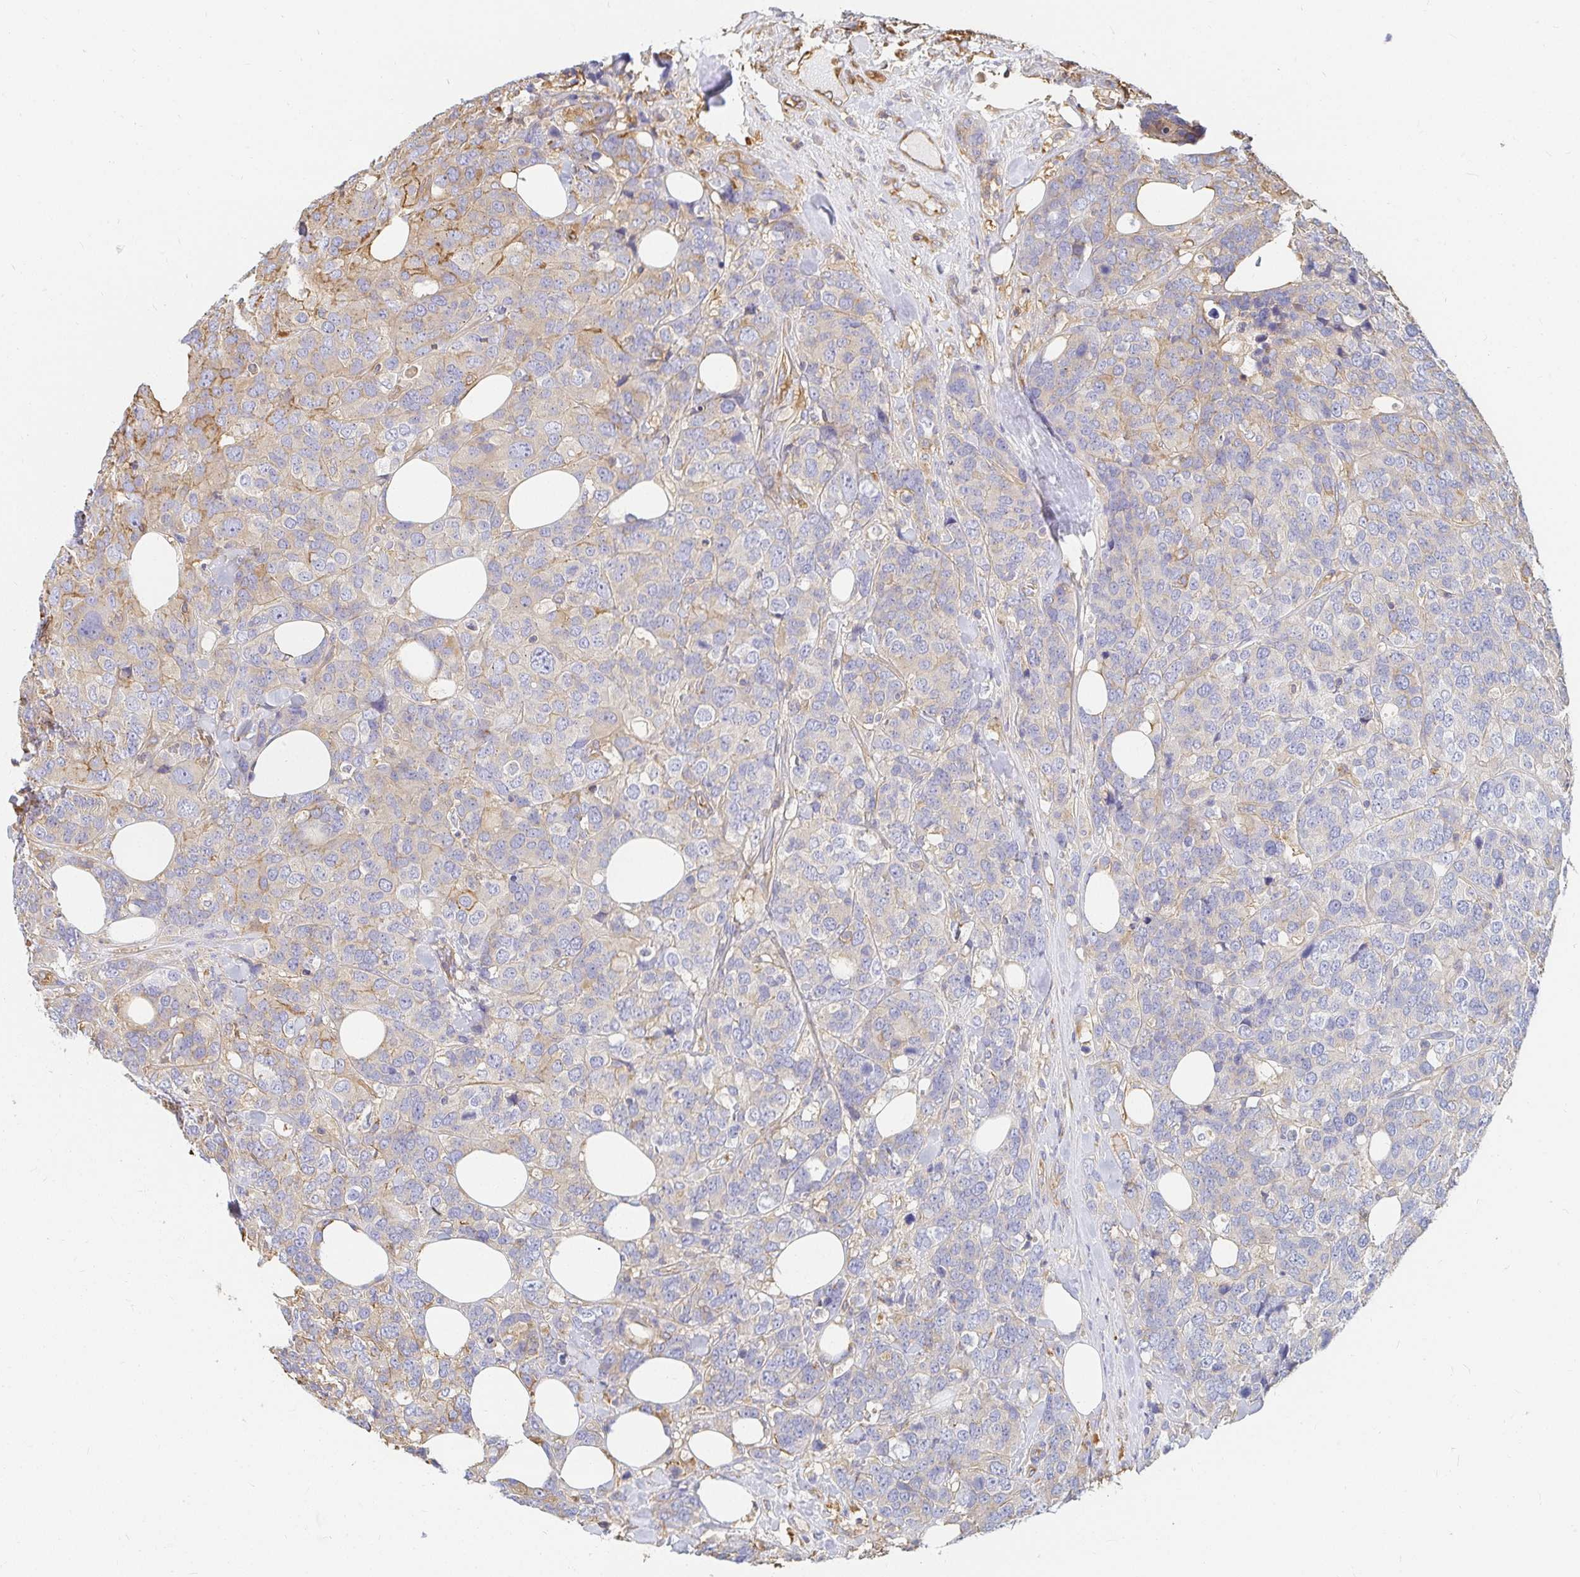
{"staining": {"intensity": "weak", "quantity": "<25%", "location": "cytoplasmic/membranous"}, "tissue": "breast cancer", "cell_type": "Tumor cells", "image_type": "cancer", "snomed": [{"axis": "morphology", "description": "Lobular carcinoma"}, {"axis": "topography", "description": "Breast"}], "caption": "Tumor cells show no significant staining in lobular carcinoma (breast).", "gene": "TSPAN19", "patient": {"sex": "female", "age": 59}}